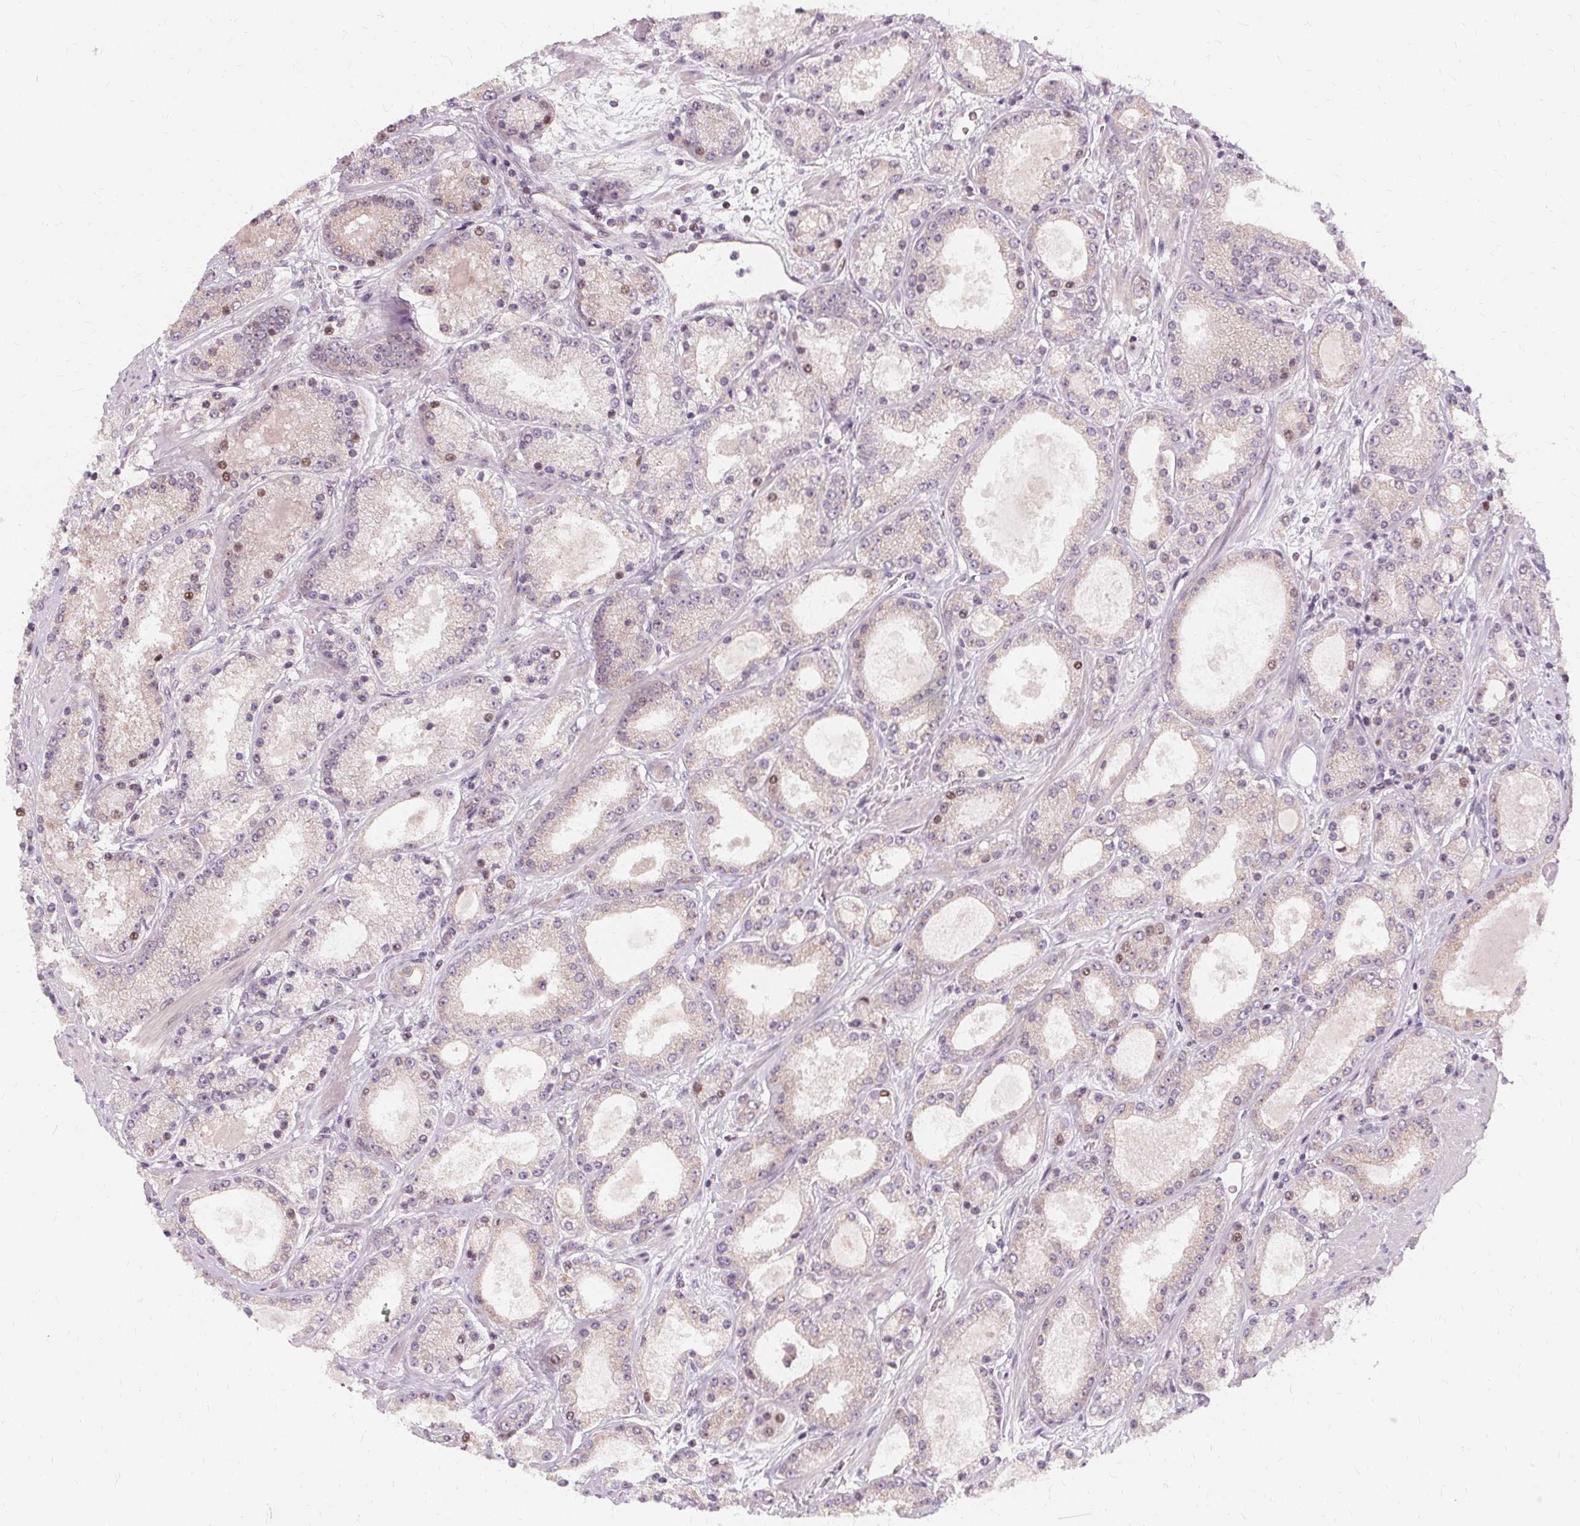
{"staining": {"intensity": "moderate", "quantity": "<25%", "location": "nuclear"}, "tissue": "prostate cancer", "cell_type": "Tumor cells", "image_type": "cancer", "snomed": [{"axis": "morphology", "description": "Adenocarcinoma, High grade"}, {"axis": "topography", "description": "Prostate"}], "caption": "Moderate nuclear protein staining is seen in approximately <25% of tumor cells in adenocarcinoma (high-grade) (prostate). (DAB (3,3'-diaminobenzidine) IHC with brightfield microscopy, high magnification).", "gene": "USP8", "patient": {"sex": "male", "age": 67}}